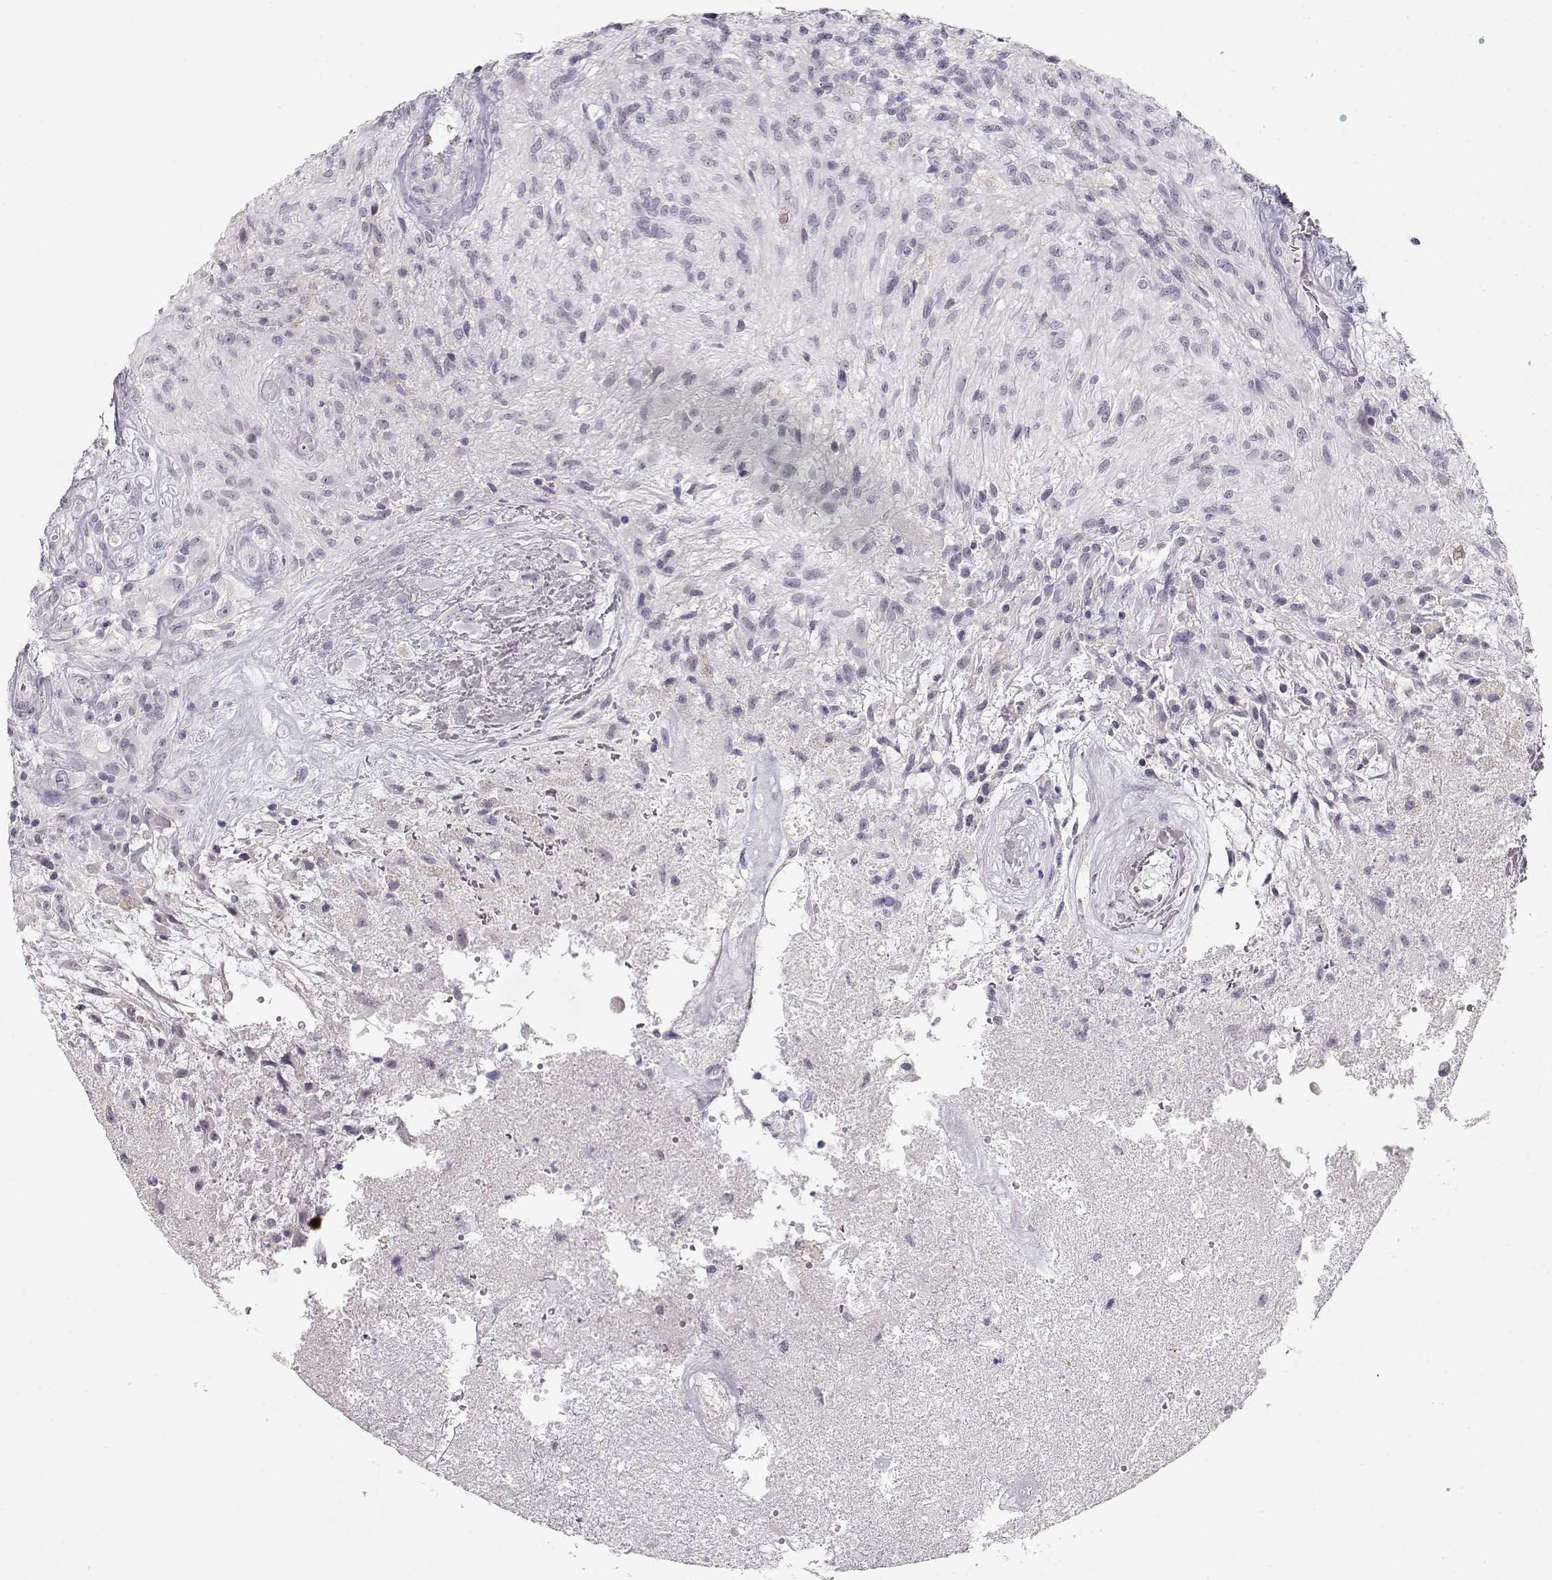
{"staining": {"intensity": "negative", "quantity": "none", "location": "none"}, "tissue": "glioma", "cell_type": "Tumor cells", "image_type": "cancer", "snomed": [{"axis": "morphology", "description": "Glioma, malignant, High grade"}, {"axis": "topography", "description": "Brain"}], "caption": "A high-resolution photomicrograph shows IHC staining of glioma, which reveals no significant staining in tumor cells.", "gene": "IMPG1", "patient": {"sex": "male", "age": 56}}